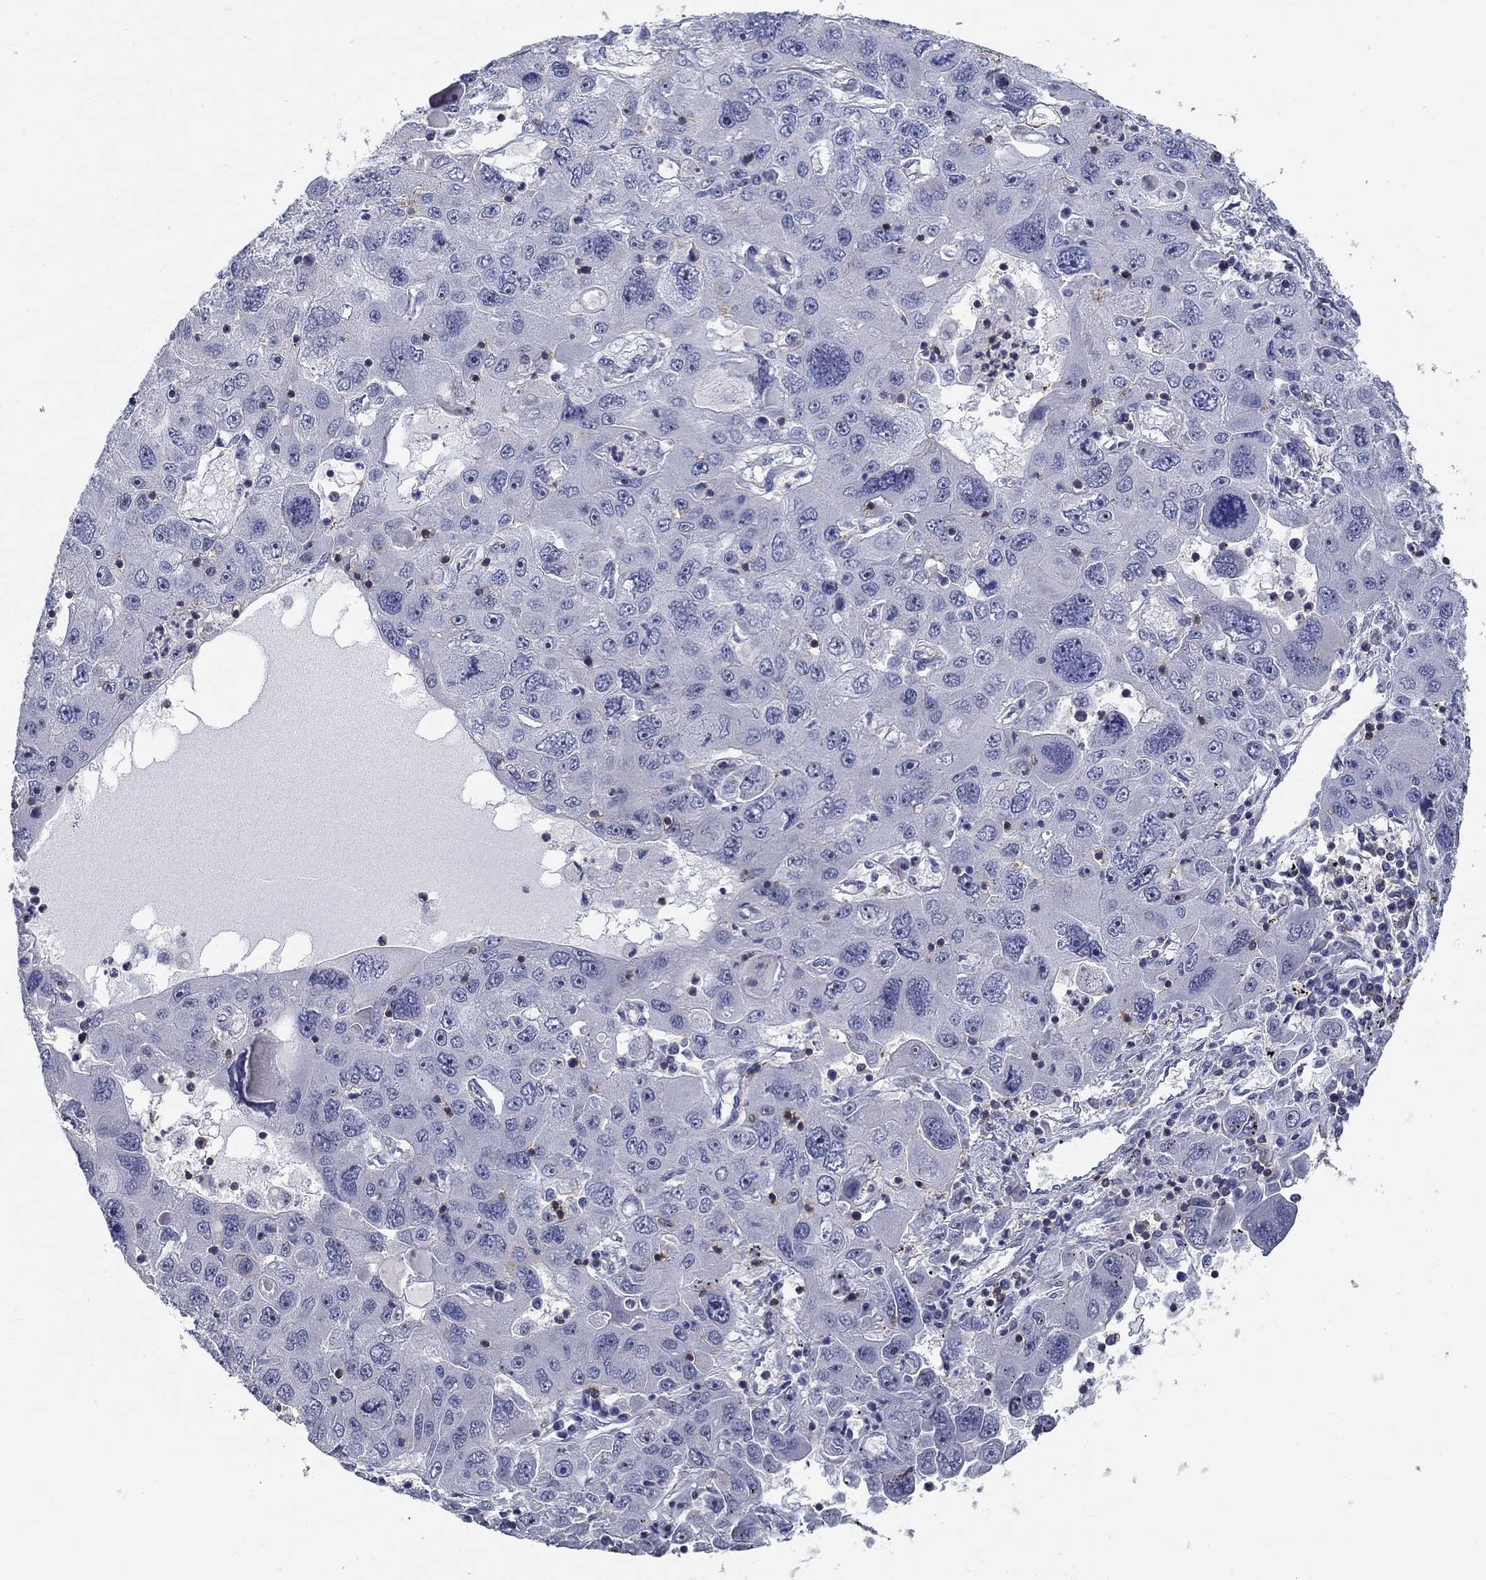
{"staining": {"intensity": "negative", "quantity": "none", "location": "none"}, "tissue": "stomach cancer", "cell_type": "Tumor cells", "image_type": "cancer", "snomed": [{"axis": "morphology", "description": "Adenocarcinoma, NOS"}, {"axis": "topography", "description": "Stomach"}], "caption": "IHC photomicrograph of human adenocarcinoma (stomach) stained for a protein (brown), which reveals no expression in tumor cells.", "gene": "SIT1", "patient": {"sex": "male", "age": 56}}